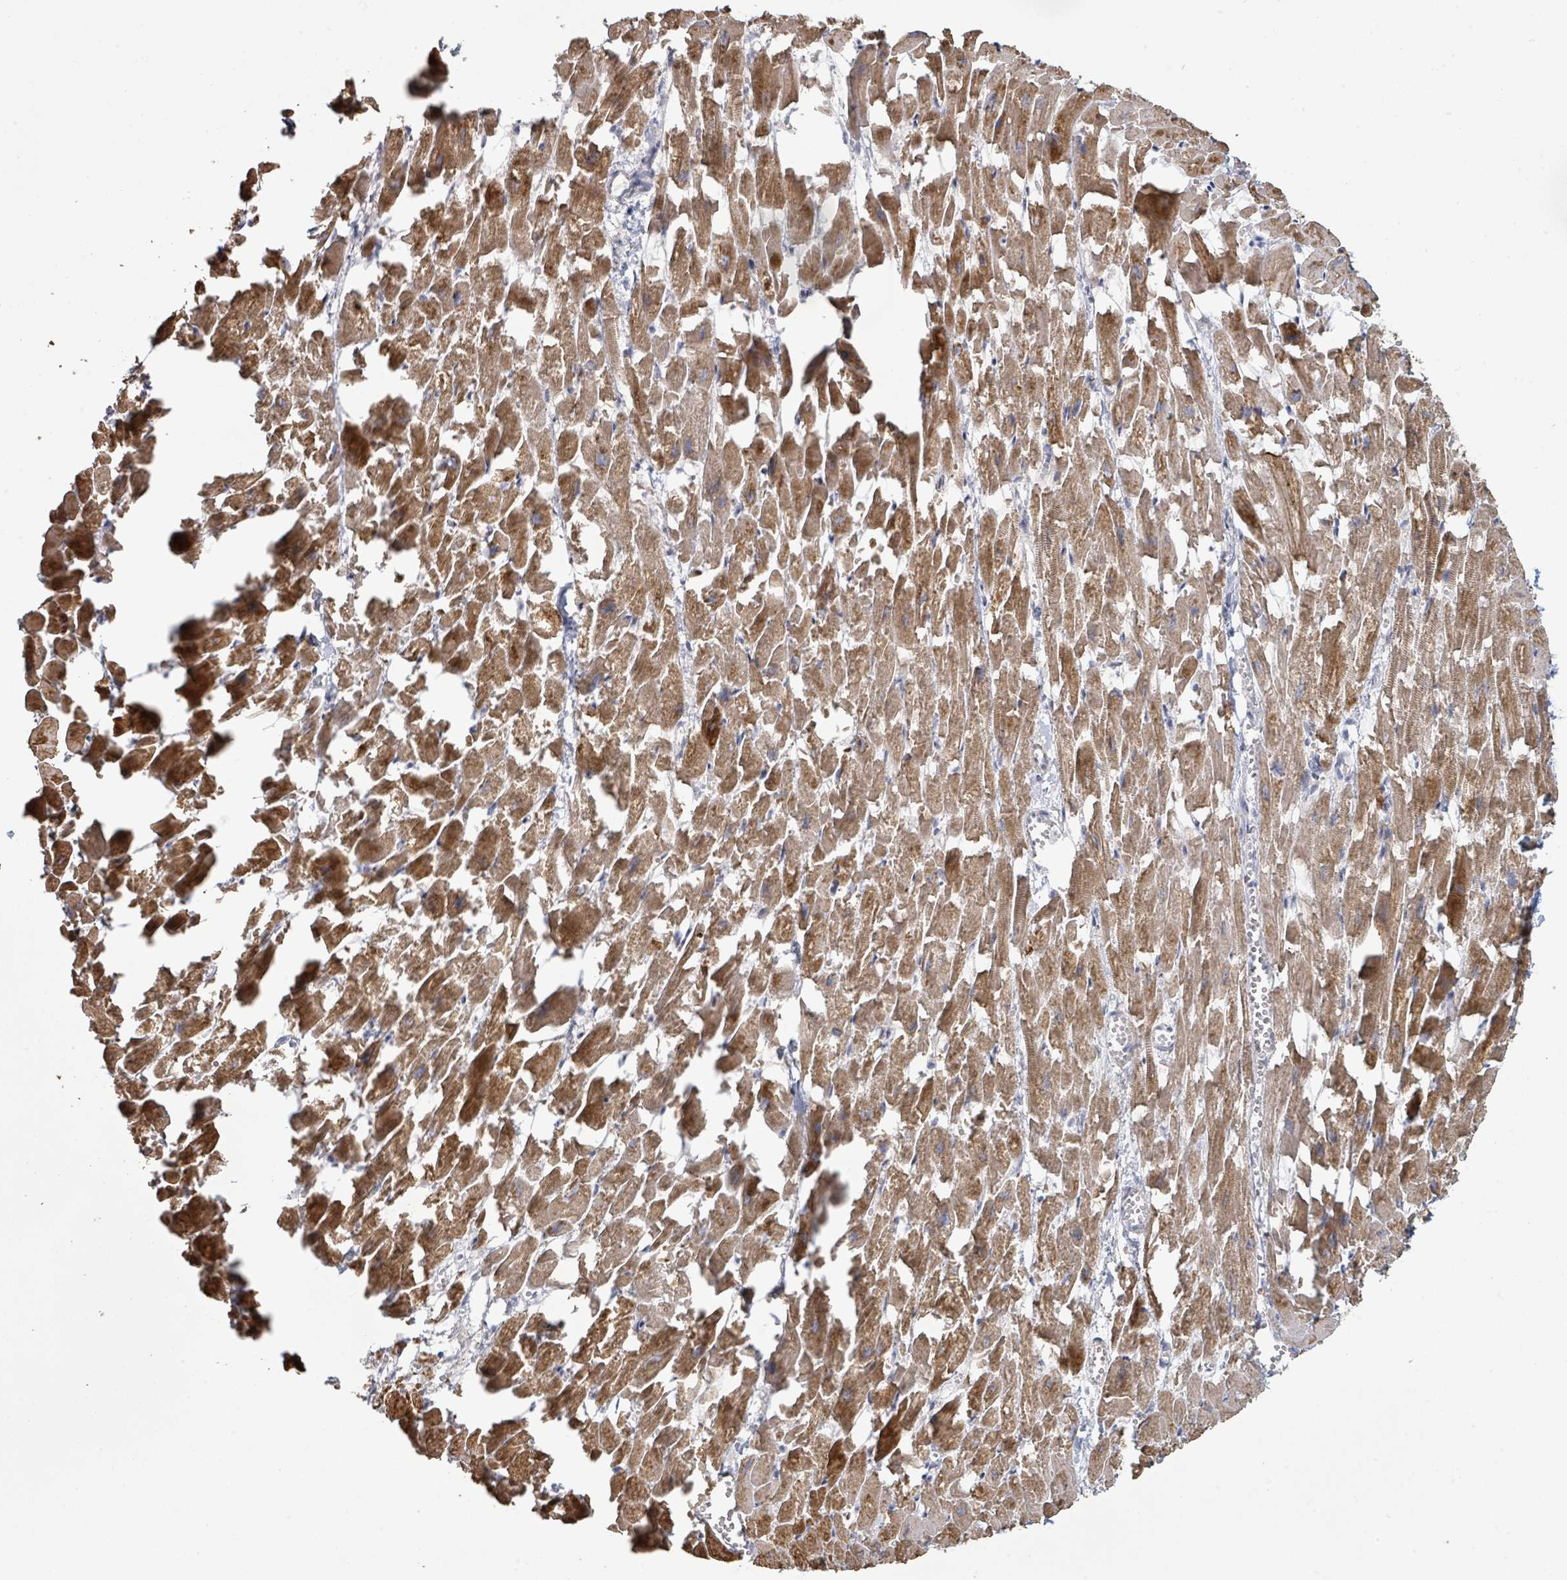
{"staining": {"intensity": "moderate", "quantity": ">75%", "location": "cytoplasmic/membranous"}, "tissue": "heart muscle", "cell_type": "Cardiomyocytes", "image_type": "normal", "snomed": [{"axis": "morphology", "description": "Normal tissue, NOS"}, {"axis": "topography", "description": "Heart"}], "caption": "Heart muscle stained for a protein exhibits moderate cytoplasmic/membranous positivity in cardiomyocytes.", "gene": "KCNS2", "patient": {"sex": "female", "age": 64}}